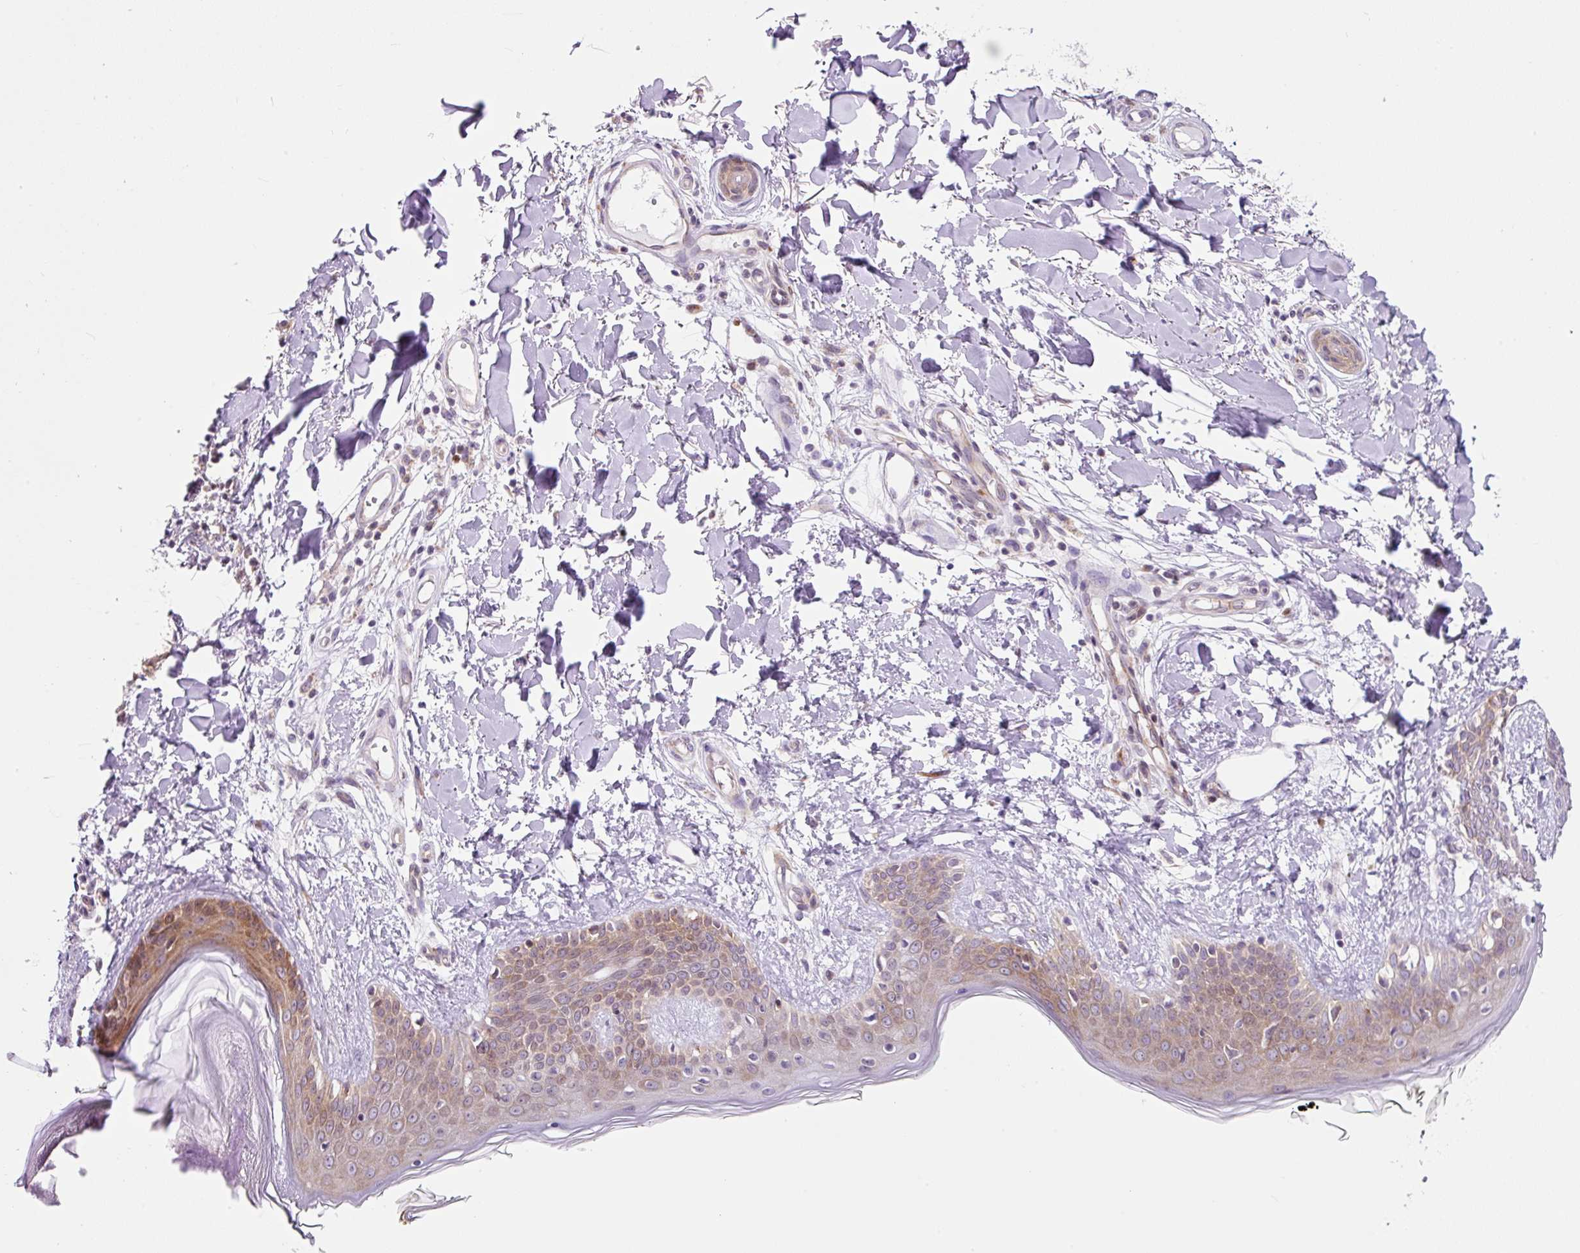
{"staining": {"intensity": "weak", "quantity": "25%-75%", "location": "cytoplasmic/membranous"}, "tissue": "skin", "cell_type": "Fibroblasts", "image_type": "normal", "snomed": [{"axis": "morphology", "description": "Normal tissue, NOS"}, {"axis": "topography", "description": "Skin"}], "caption": "IHC photomicrograph of benign skin stained for a protein (brown), which demonstrates low levels of weak cytoplasmic/membranous expression in about 25%-75% of fibroblasts.", "gene": "RPL41", "patient": {"sex": "female", "age": 34}}